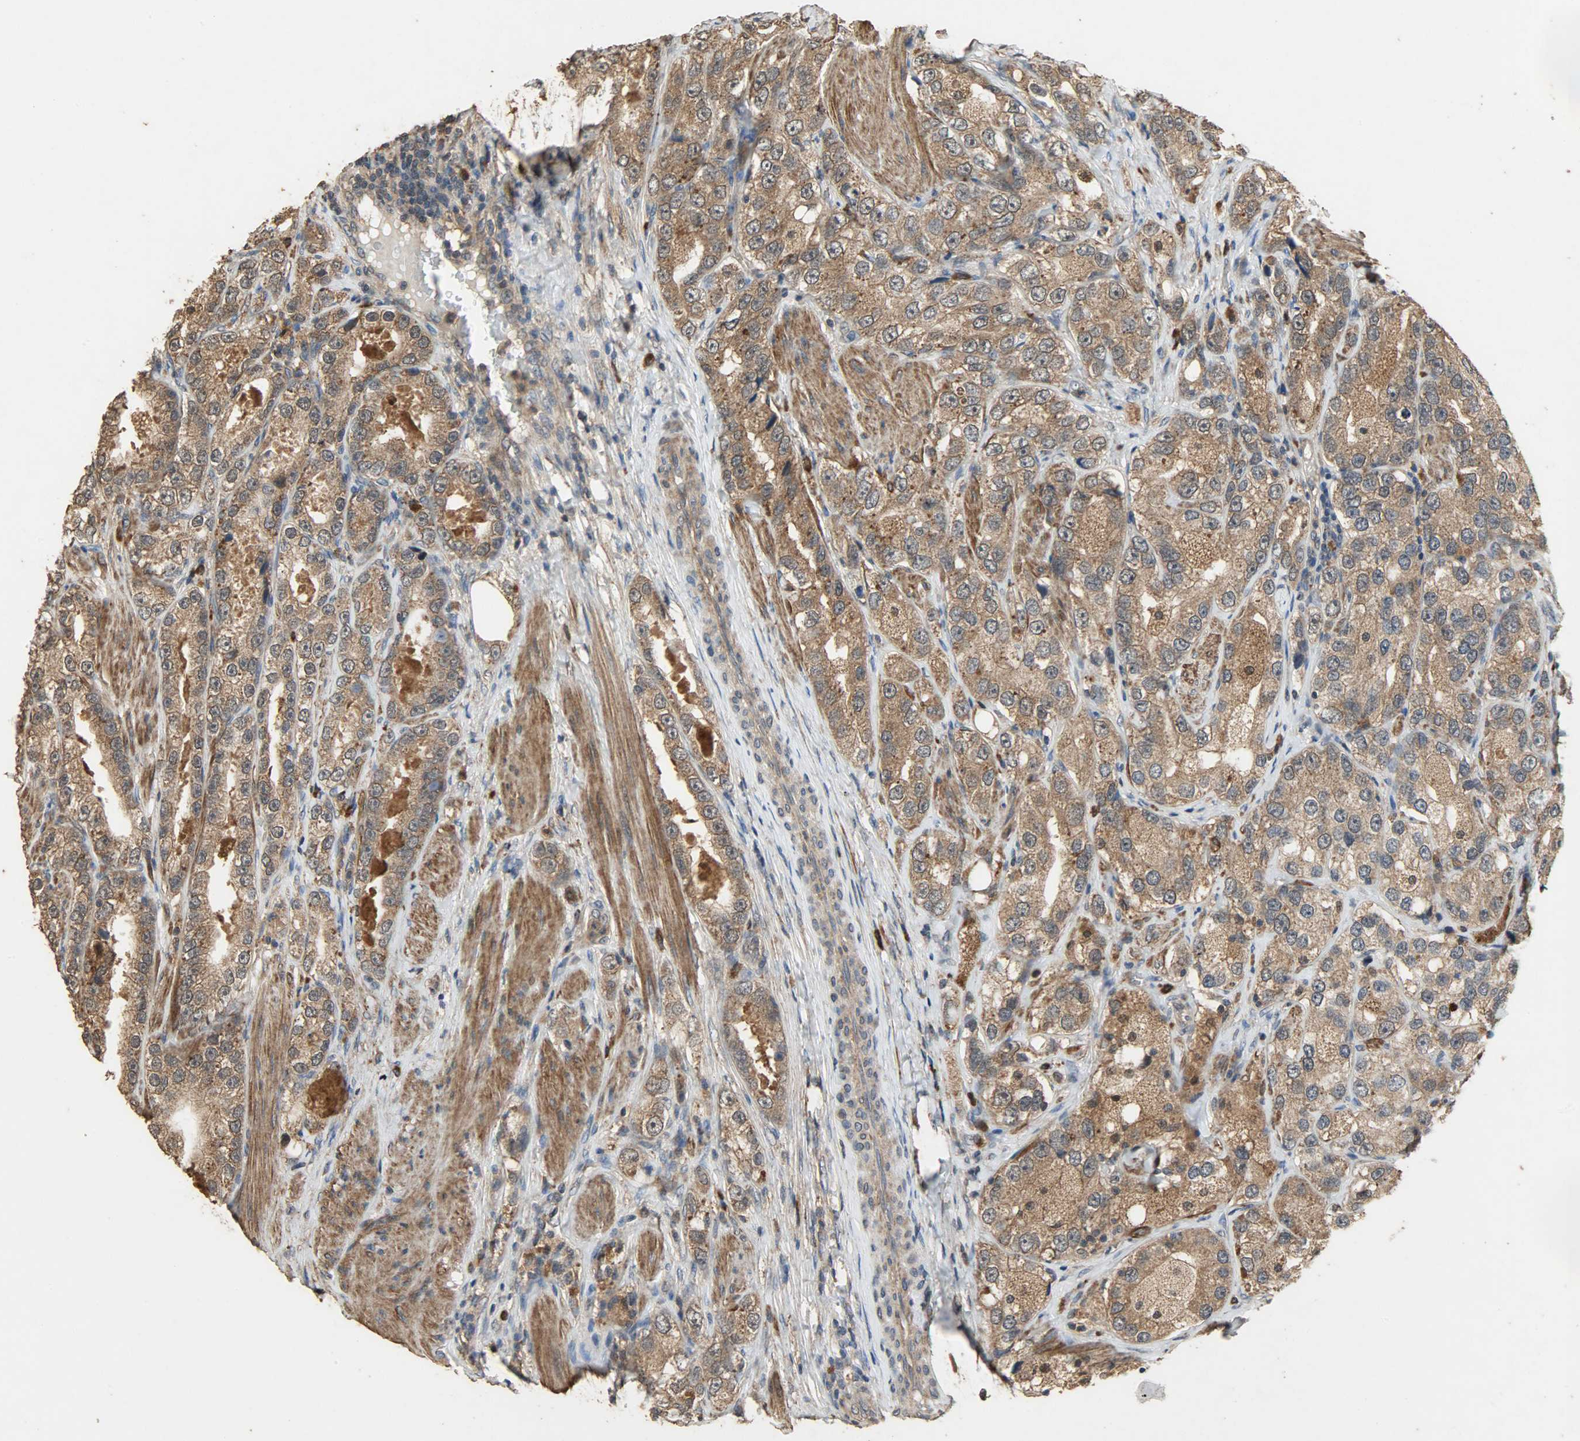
{"staining": {"intensity": "moderate", "quantity": ">75%", "location": "cytoplasmic/membranous"}, "tissue": "prostate cancer", "cell_type": "Tumor cells", "image_type": "cancer", "snomed": [{"axis": "morphology", "description": "Adenocarcinoma, High grade"}, {"axis": "topography", "description": "Prostate"}], "caption": "High-power microscopy captured an immunohistochemistry micrograph of prostate adenocarcinoma (high-grade), revealing moderate cytoplasmic/membranous positivity in about >75% of tumor cells.", "gene": "CDKN2C", "patient": {"sex": "male", "age": 63}}